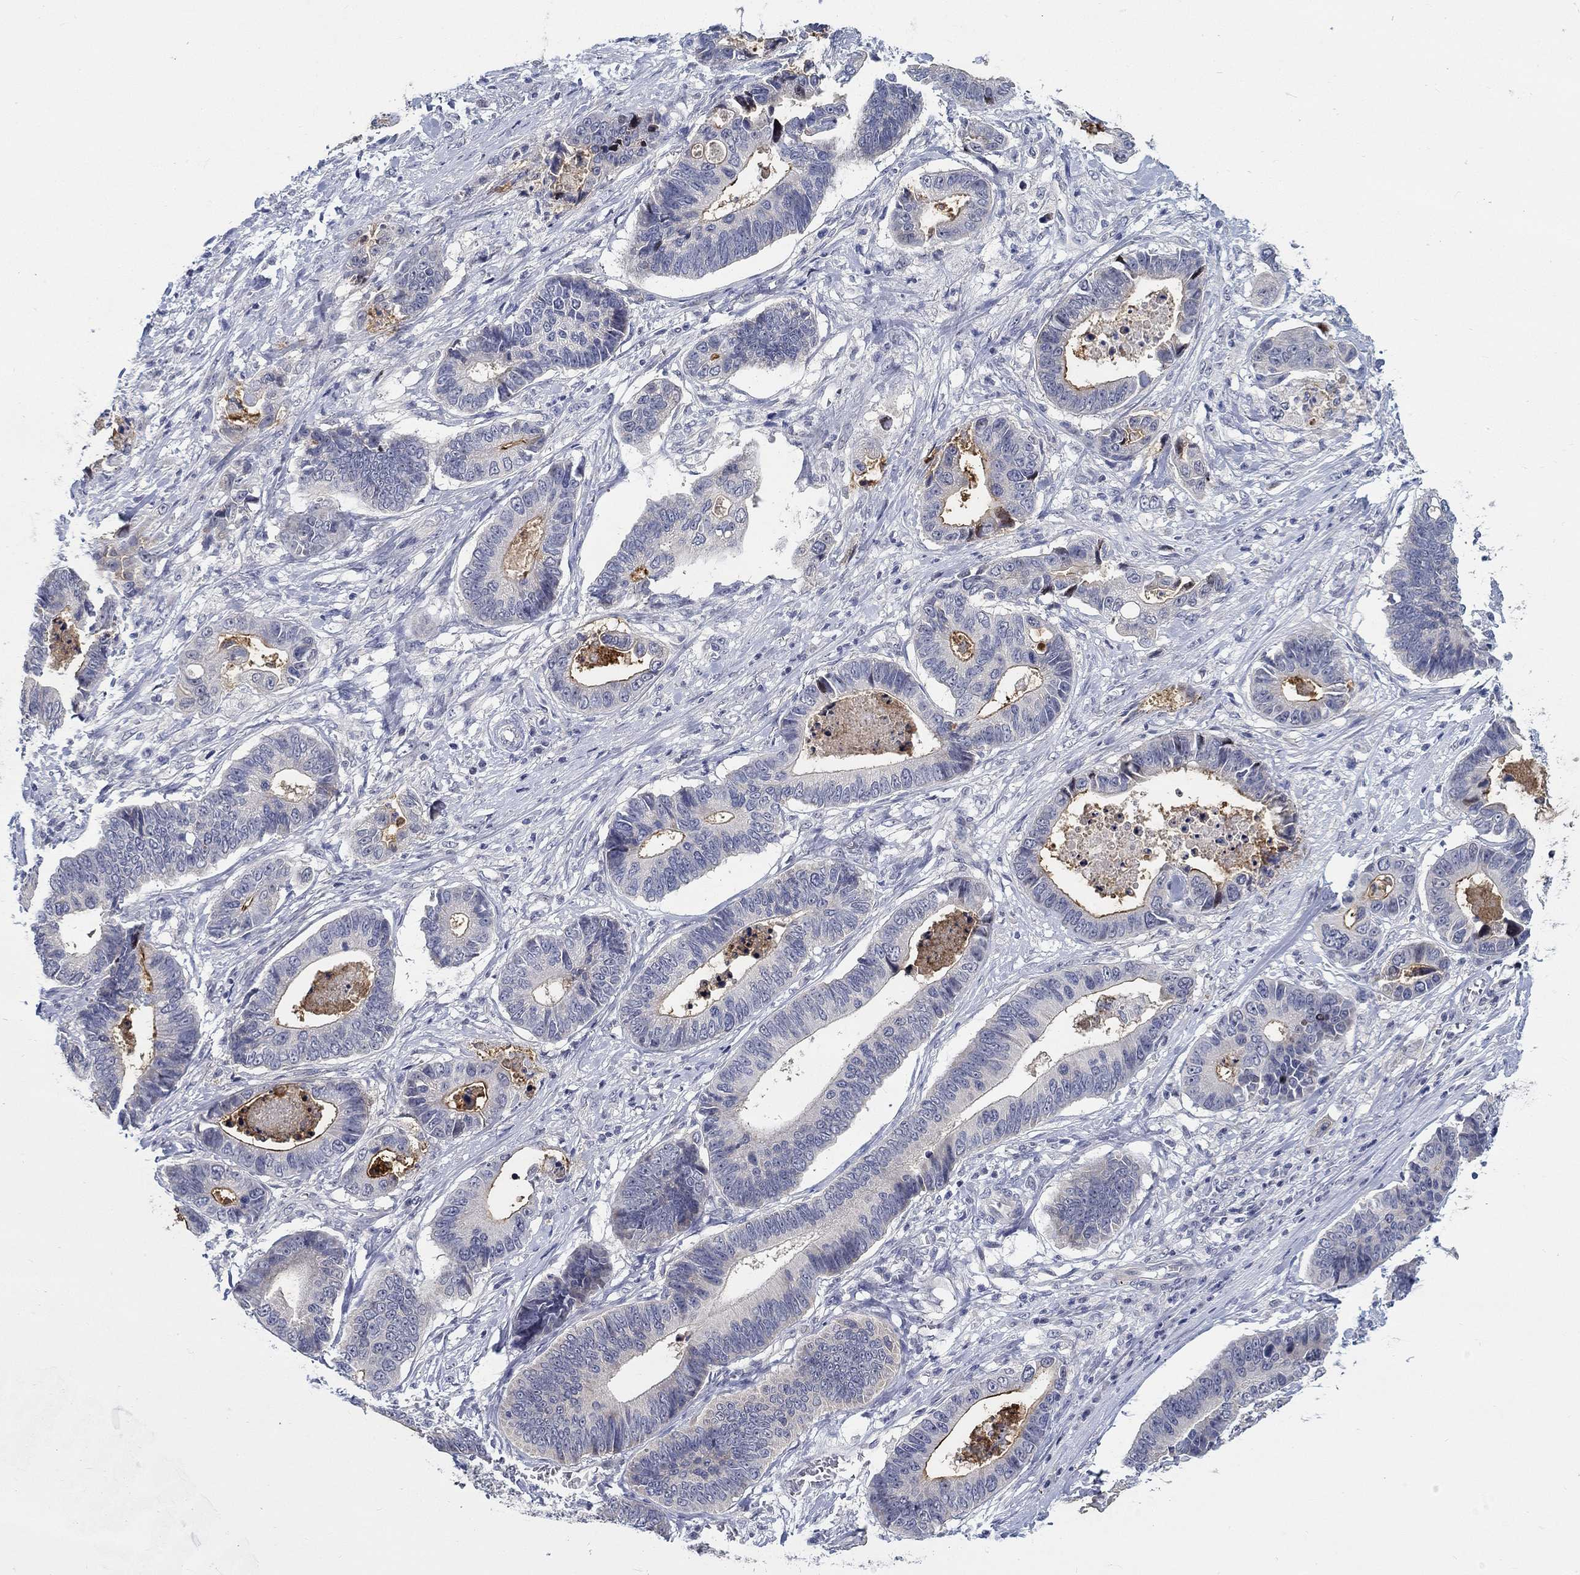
{"staining": {"intensity": "strong", "quantity": "<25%", "location": "cytoplasmic/membranous"}, "tissue": "stomach cancer", "cell_type": "Tumor cells", "image_type": "cancer", "snomed": [{"axis": "morphology", "description": "Adenocarcinoma, NOS"}, {"axis": "topography", "description": "Stomach"}], "caption": "A medium amount of strong cytoplasmic/membranous expression is identified in about <25% of tumor cells in stomach cancer tissue. (DAB IHC, brown staining for protein, blue staining for nuclei).", "gene": "SMIM18", "patient": {"sex": "male", "age": 84}}